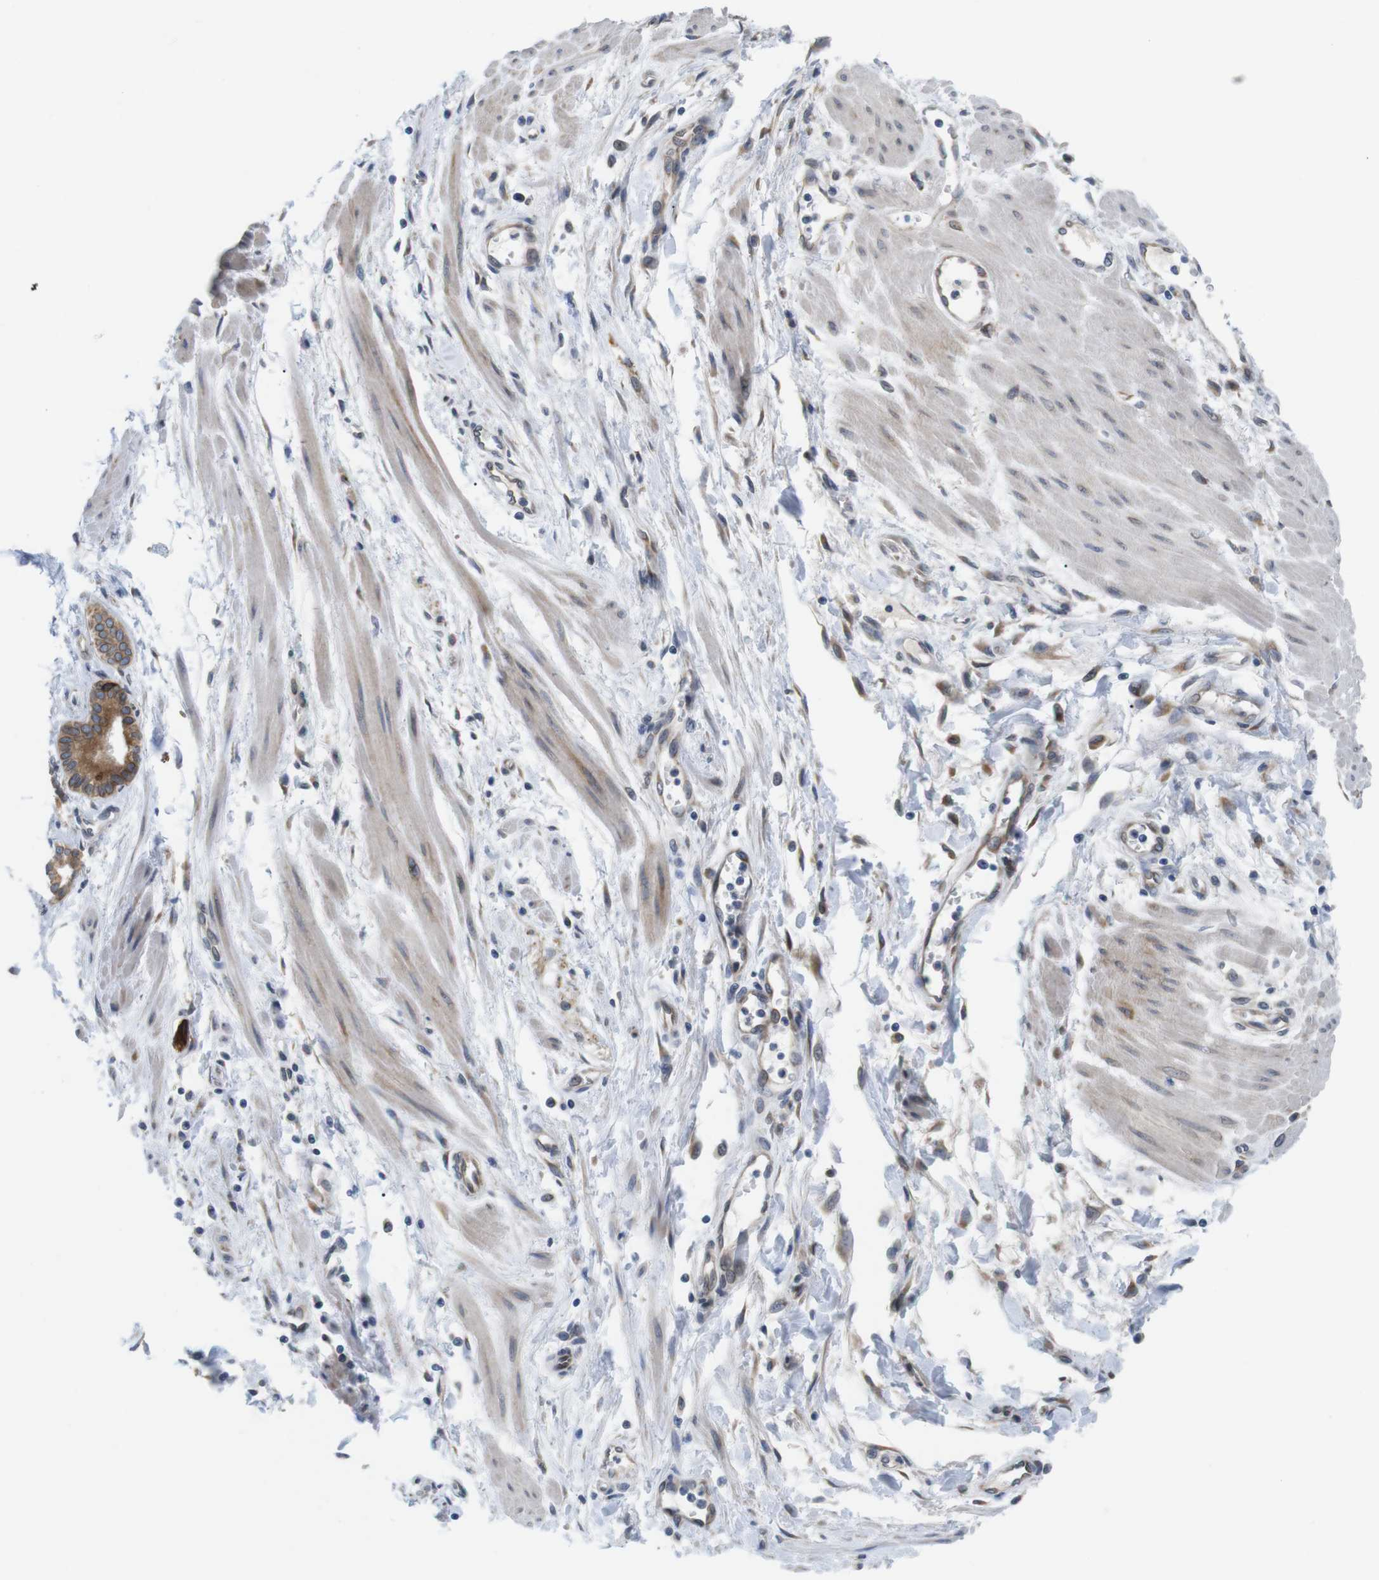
{"staining": {"intensity": "moderate", "quantity": ">75%", "location": "cytoplasmic/membranous"}, "tissue": "pancreatic cancer", "cell_type": "Tumor cells", "image_type": "cancer", "snomed": [{"axis": "morphology", "description": "Normal tissue, NOS"}, {"axis": "topography", "description": "Lymph node"}], "caption": "Pancreatic cancer stained for a protein exhibits moderate cytoplasmic/membranous positivity in tumor cells. The protein is shown in brown color, while the nuclei are stained blue.", "gene": "HACD3", "patient": {"sex": "male", "age": 50}}